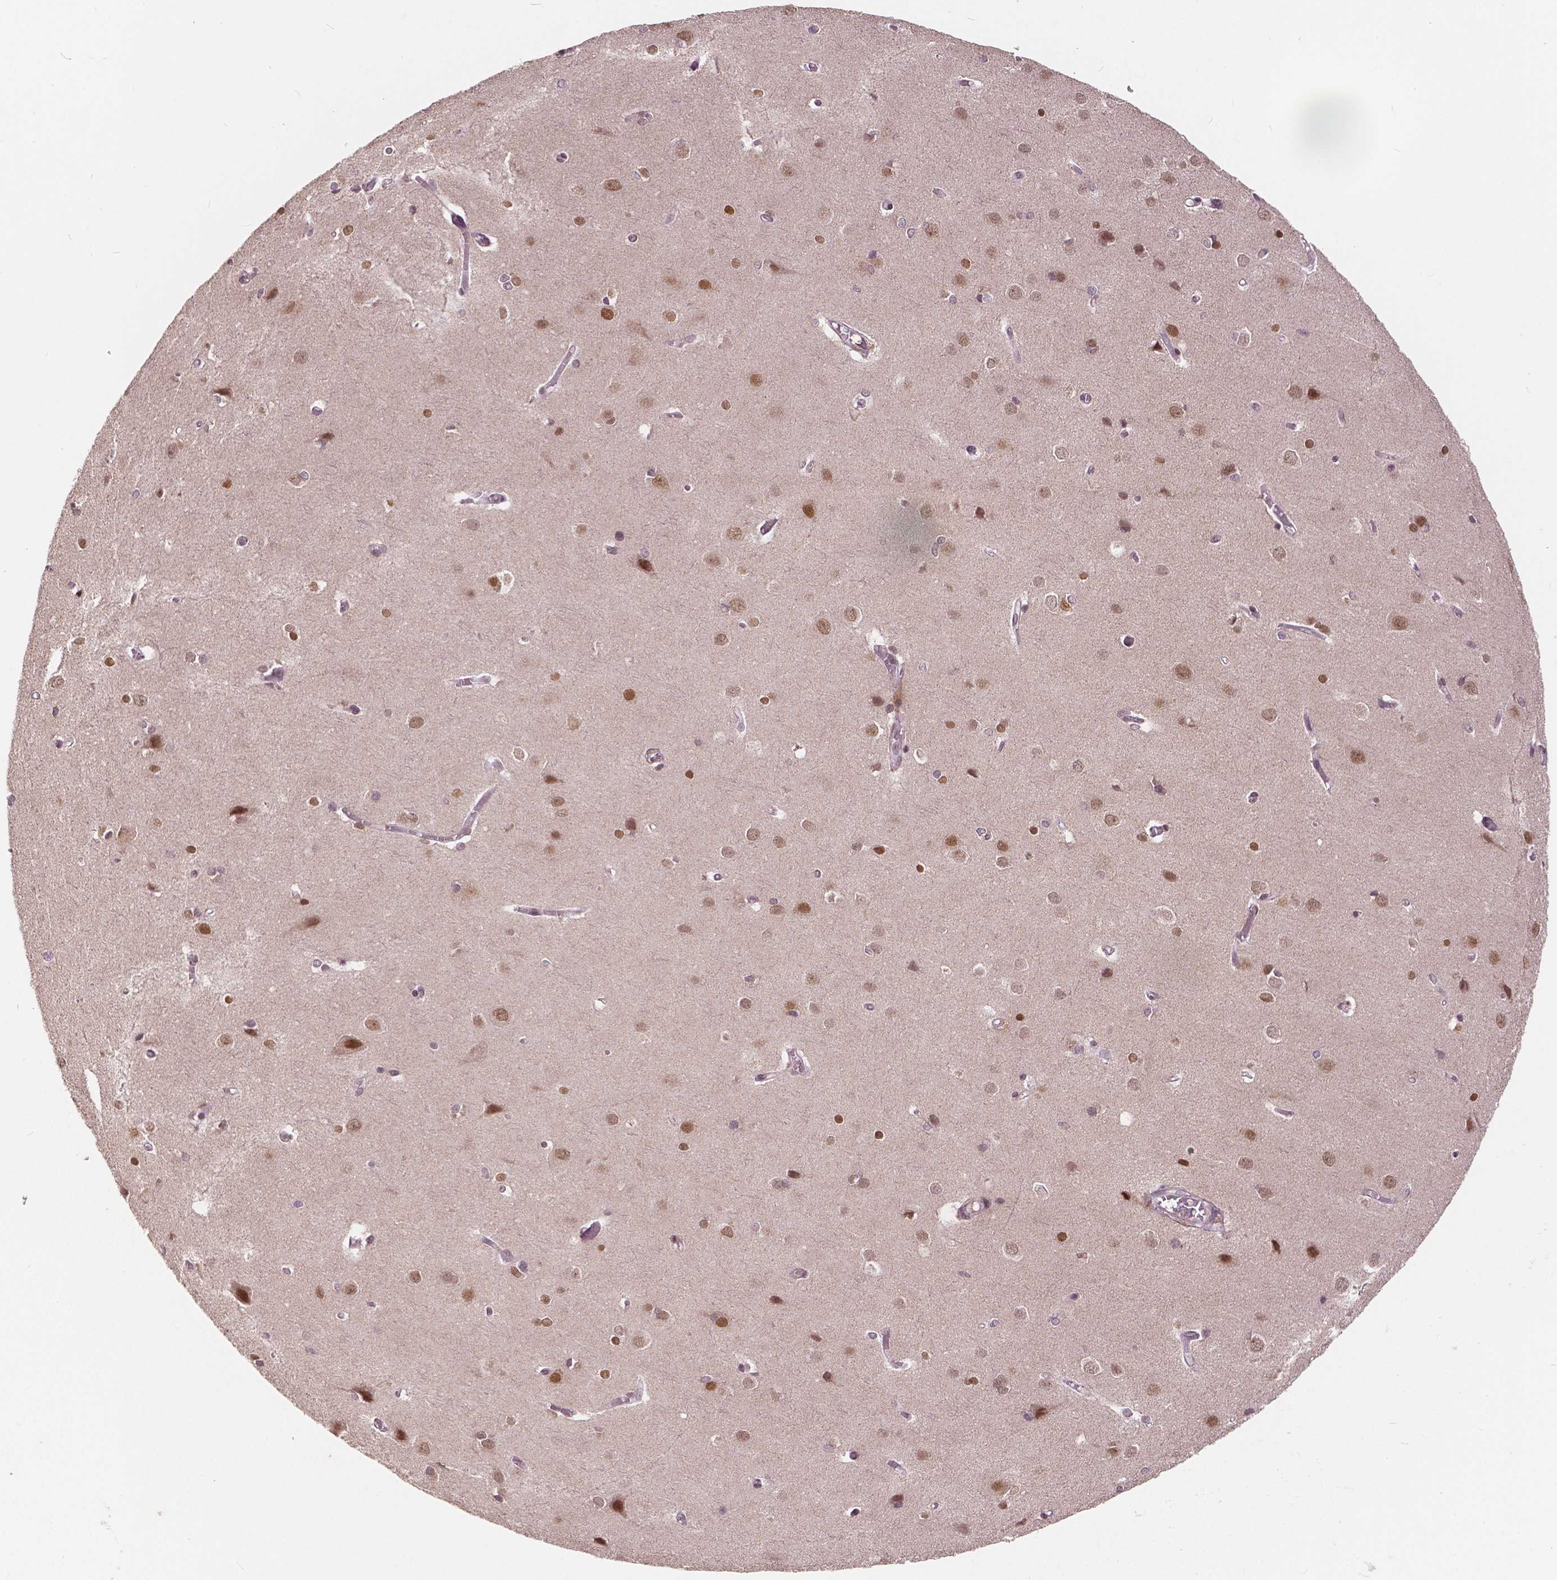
{"staining": {"intensity": "weak", "quantity": ">75%", "location": "nuclear"}, "tissue": "cerebral cortex", "cell_type": "Endothelial cells", "image_type": "normal", "snomed": [{"axis": "morphology", "description": "Normal tissue, NOS"}, {"axis": "topography", "description": "Cerebral cortex"}], "caption": "Approximately >75% of endothelial cells in benign cerebral cortex exhibit weak nuclear protein positivity as visualized by brown immunohistochemical staining.", "gene": "HMBOX1", "patient": {"sex": "male", "age": 37}}